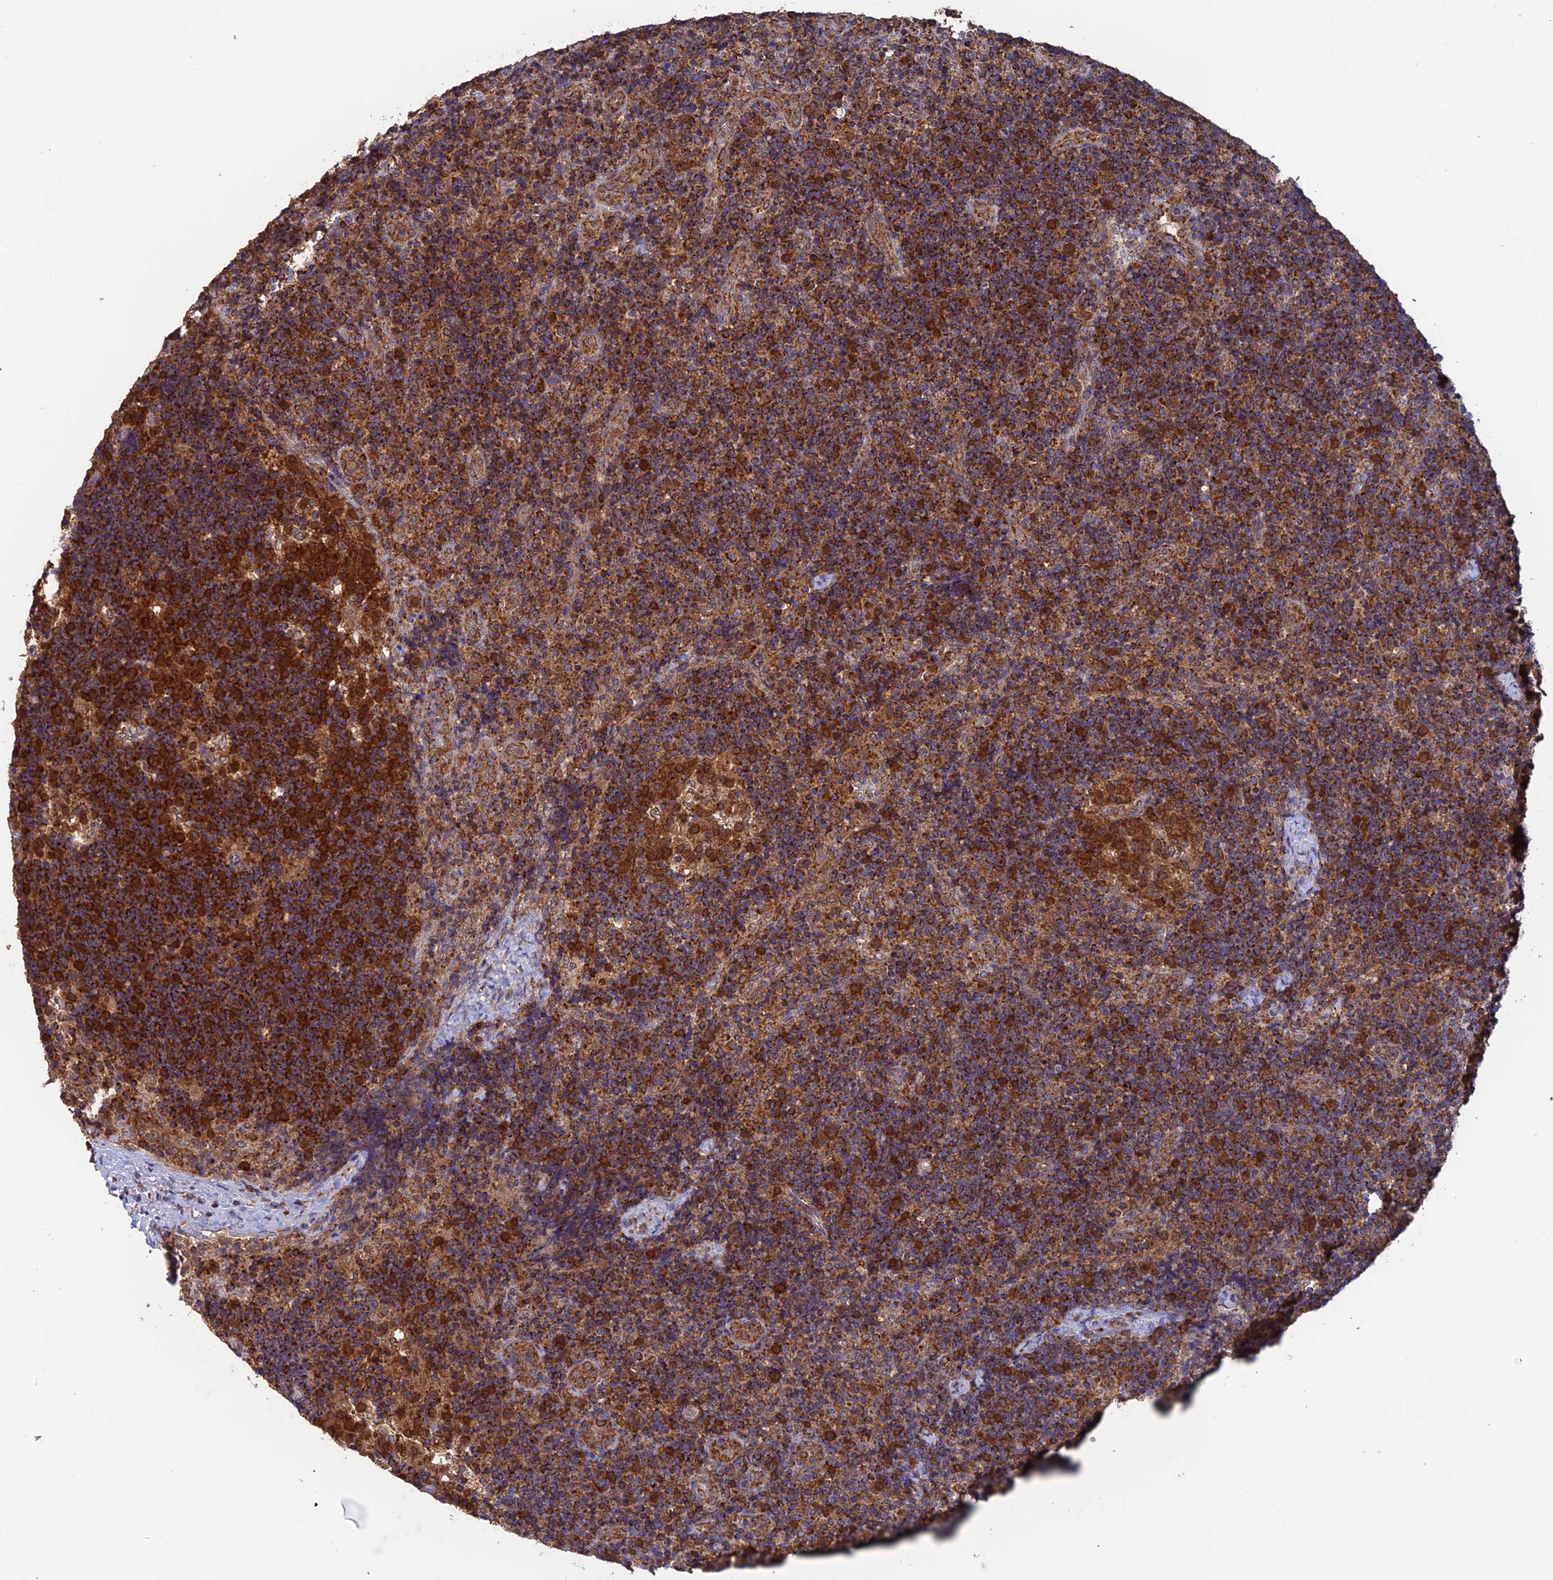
{"staining": {"intensity": "strong", "quantity": "25%-75%", "location": "cytoplasmic/membranous"}, "tissue": "lymph node", "cell_type": "Germinal center cells", "image_type": "normal", "snomed": [{"axis": "morphology", "description": "Normal tissue, NOS"}, {"axis": "topography", "description": "Lymph node"}], "caption": "High-magnification brightfield microscopy of benign lymph node stained with DAB (brown) and counterstained with hematoxylin (blue). germinal center cells exhibit strong cytoplasmic/membranous expression is present in about25%-75% of cells.", "gene": "DTYMK", "patient": {"sex": "female", "age": 22}}